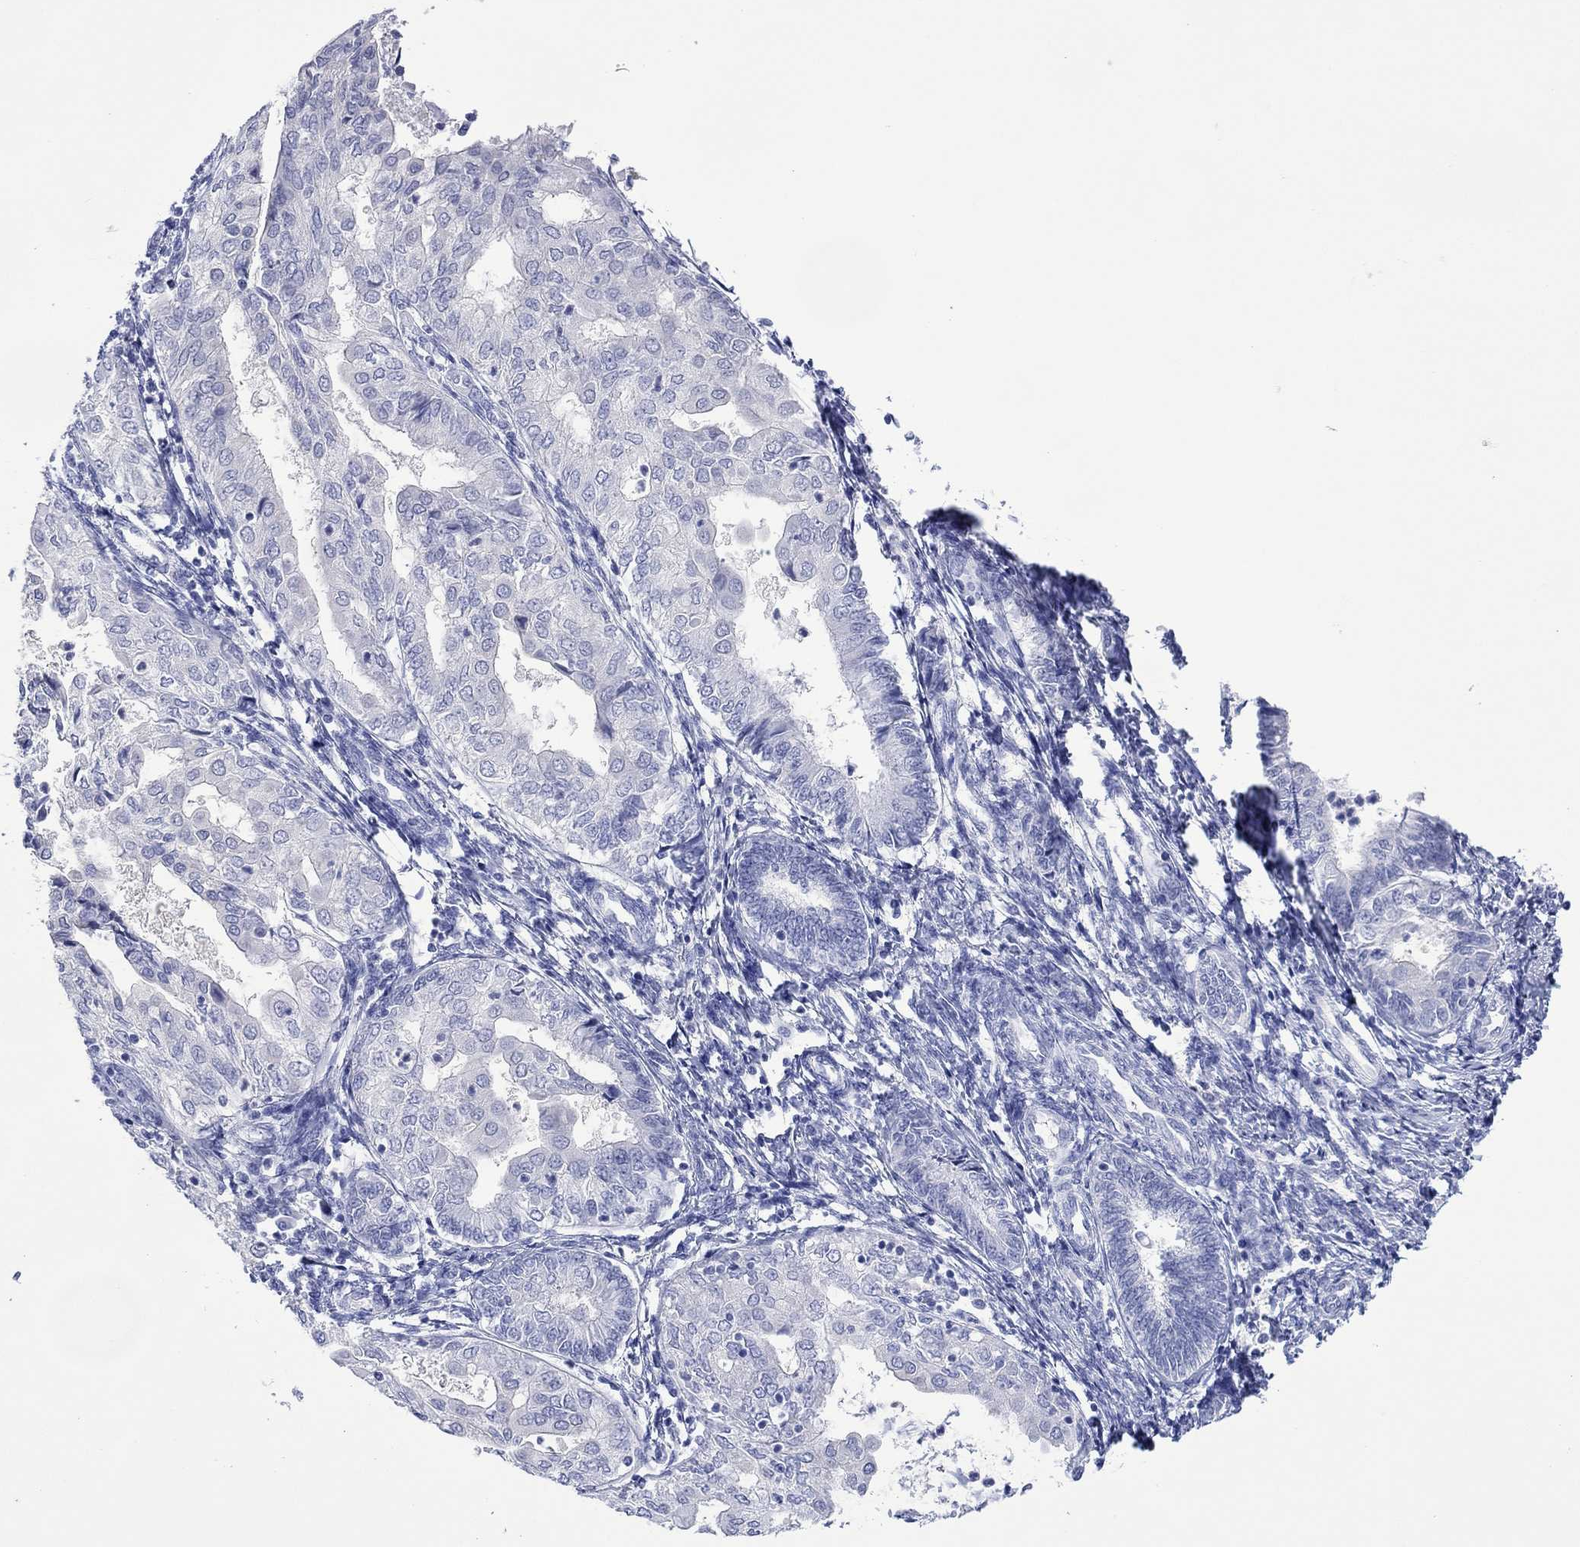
{"staining": {"intensity": "negative", "quantity": "none", "location": "none"}, "tissue": "endometrial cancer", "cell_type": "Tumor cells", "image_type": "cancer", "snomed": [{"axis": "morphology", "description": "Adenocarcinoma, NOS"}, {"axis": "topography", "description": "Endometrium"}], "caption": "This is an IHC histopathology image of human endometrial cancer. There is no positivity in tumor cells.", "gene": "MLANA", "patient": {"sex": "female", "age": 68}}